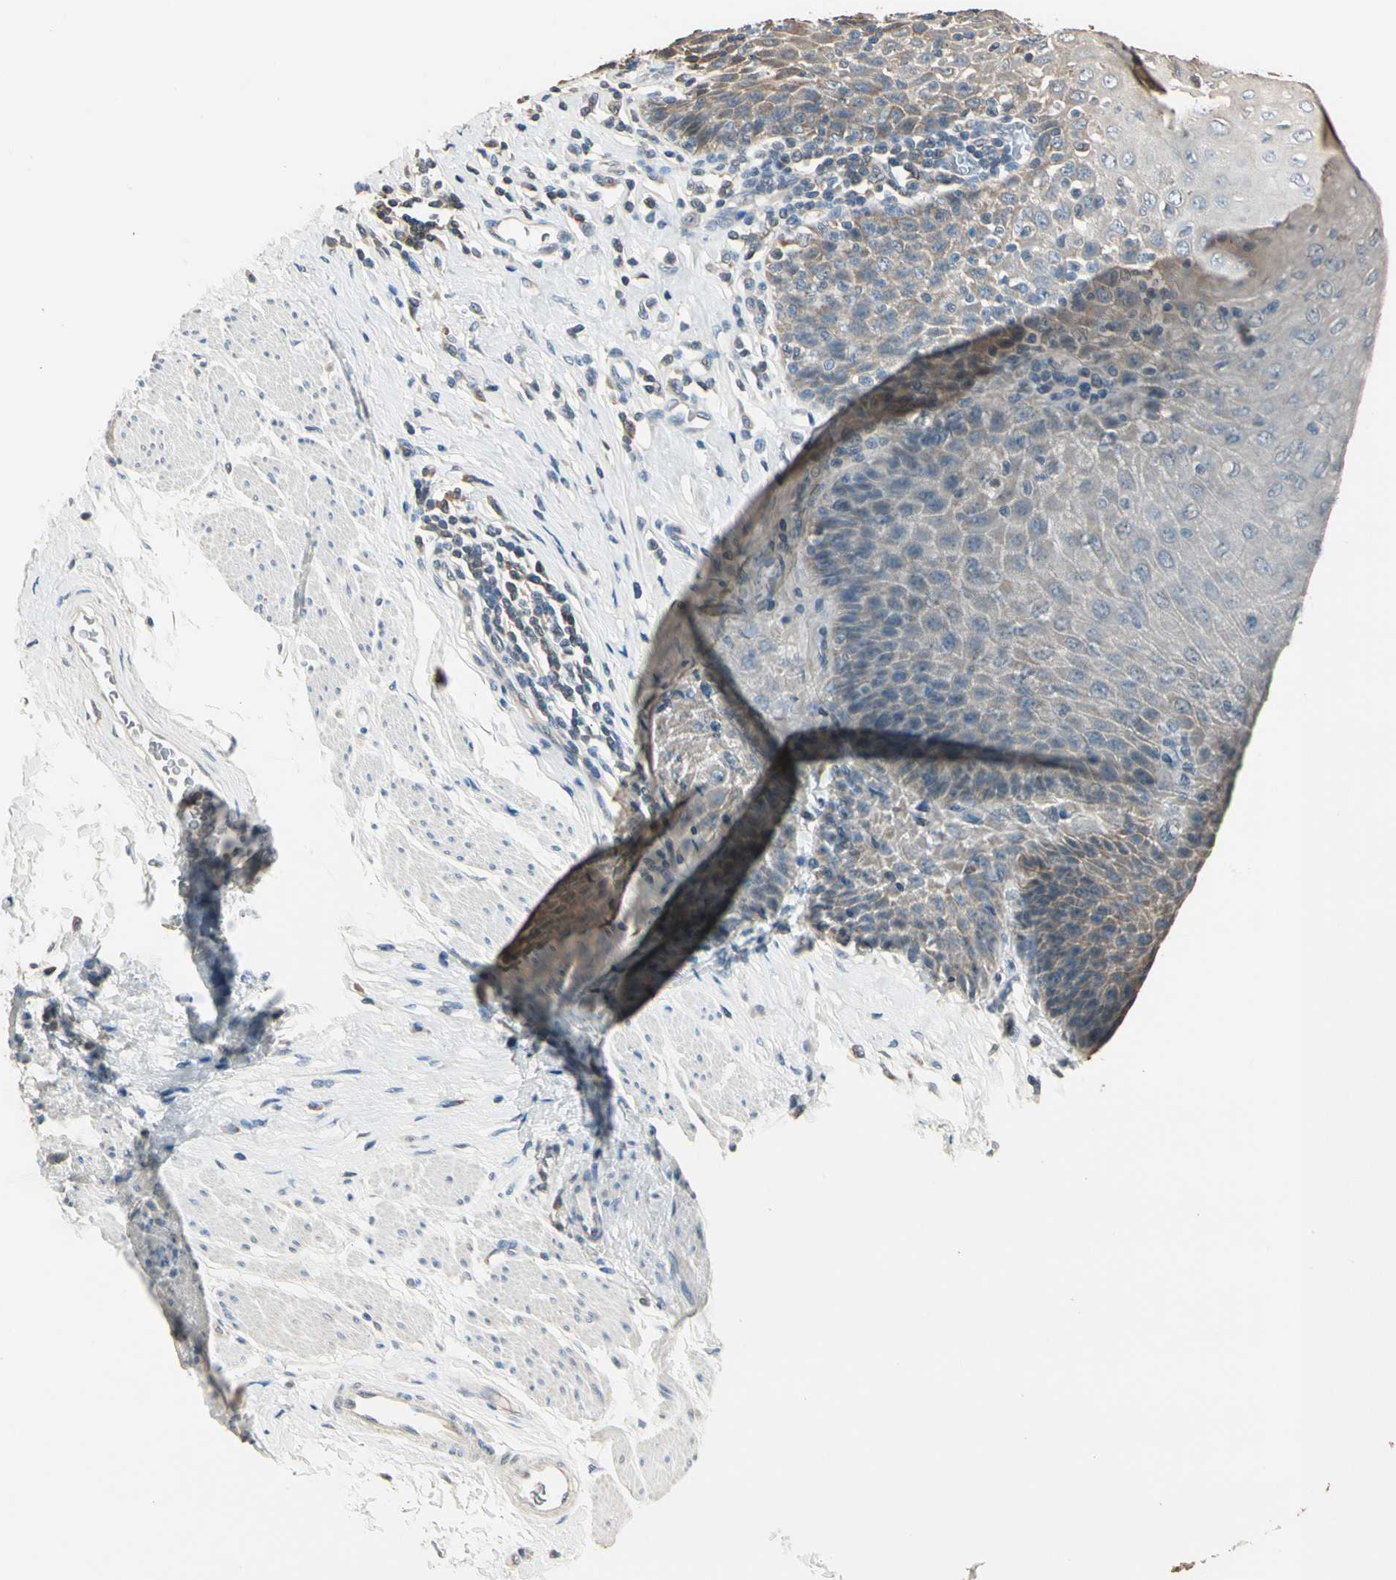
{"staining": {"intensity": "weak", "quantity": "25%-75%", "location": "cytoplasmic/membranous"}, "tissue": "esophagus", "cell_type": "Squamous epithelial cells", "image_type": "normal", "snomed": [{"axis": "morphology", "description": "Normal tissue, NOS"}, {"axis": "topography", "description": "Esophagus"}], "caption": "Protein staining by immunohistochemistry (IHC) displays weak cytoplasmic/membranous staining in about 25%-75% of squamous epithelial cells in normal esophagus.", "gene": "MAP3K7", "patient": {"sex": "female", "age": 61}}